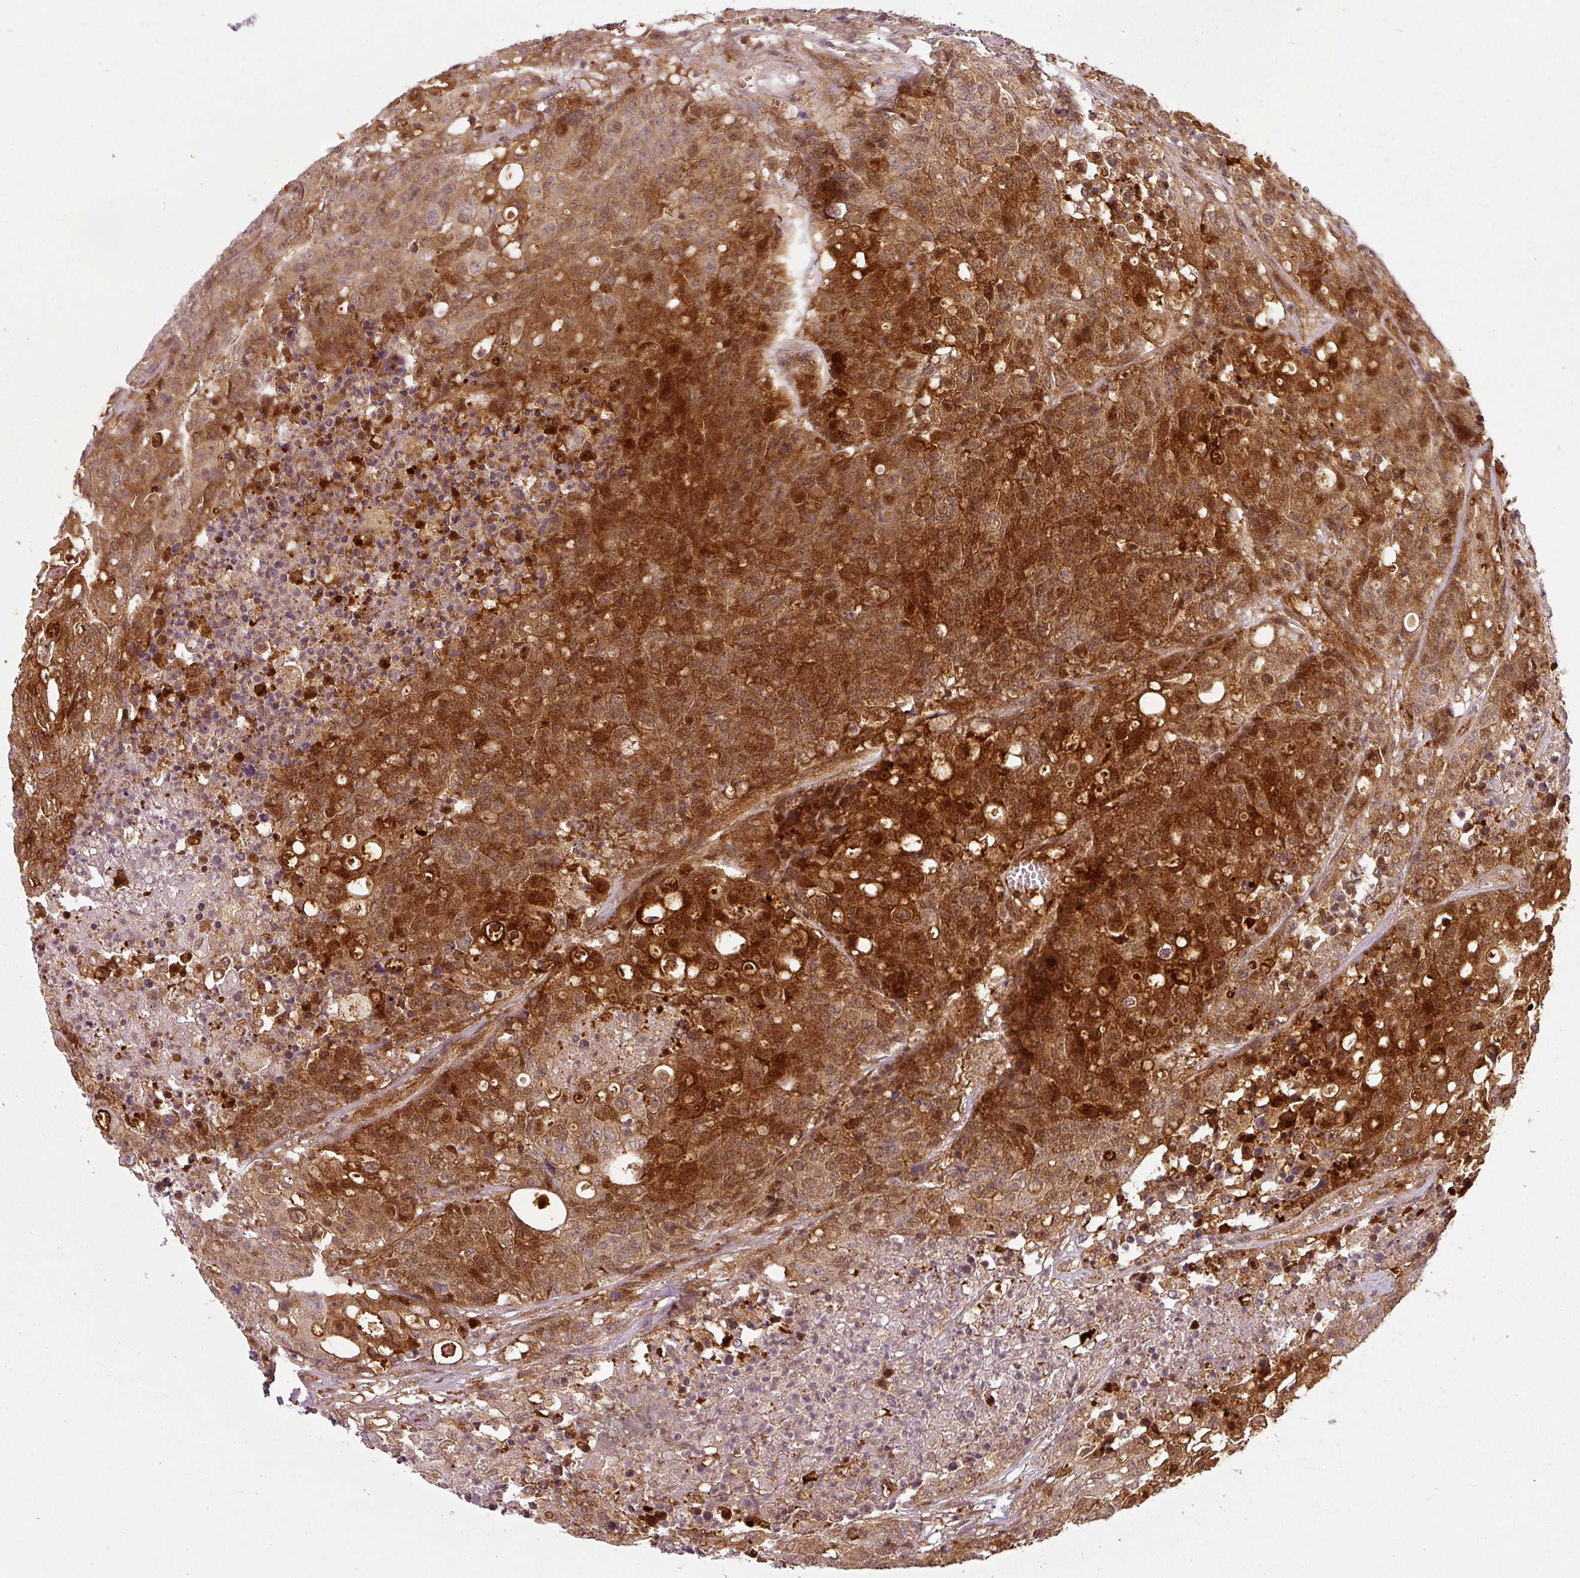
{"staining": {"intensity": "strong", "quantity": ">75%", "location": "cytoplasmic/membranous"}, "tissue": "colorectal cancer", "cell_type": "Tumor cells", "image_type": "cancer", "snomed": [{"axis": "morphology", "description": "Adenocarcinoma, NOS"}, {"axis": "topography", "description": "Colon"}], "caption": "Tumor cells display high levels of strong cytoplasmic/membranous positivity in about >75% of cells in human colorectal cancer.", "gene": "CLIC1", "patient": {"sex": "male", "age": 51}}